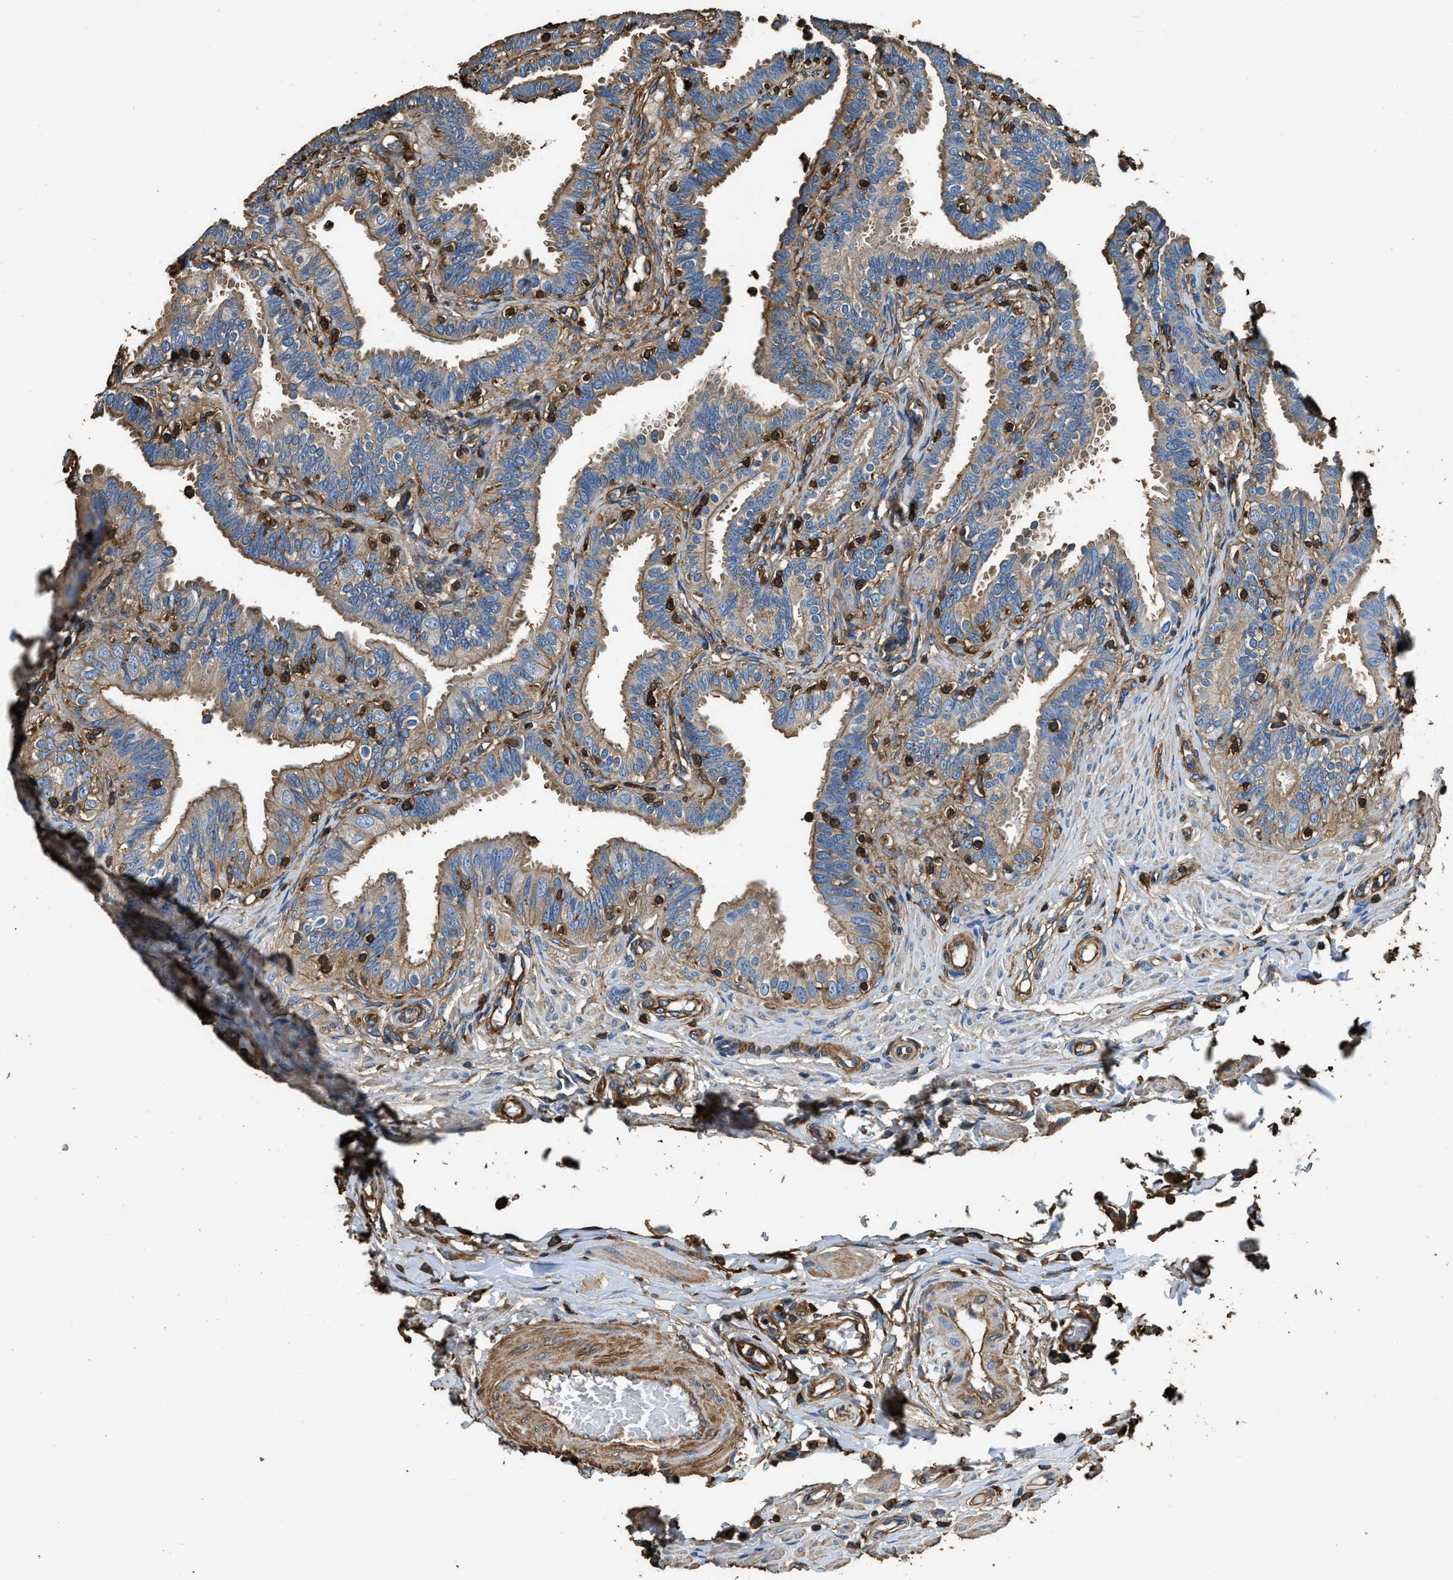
{"staining": {"intensity": "moderate", "quantity": ">75%", "location": "cytoplasmic/membranous"}, "tissue": "fallopian tube", "cell_type": "Glandular cells", "image_type": "normal", "snomed": [{"axis": "morphology", "description": "Normal tissue, NOS"}, {"axis": "topography", "description": "Fallopian tube"}, {"axis": "topography", "description": "Placenta"}], "caption": "Glandular cells show medium levels of moderate cytoplasmic/membranous positivity in about >75% of cells in unremarkable fallopian tube. (brown staining indicates protein expression, while blue staining denotes nuclei).", "gene": "ACCS", "patient": {"sex": "female", "age": 34}}